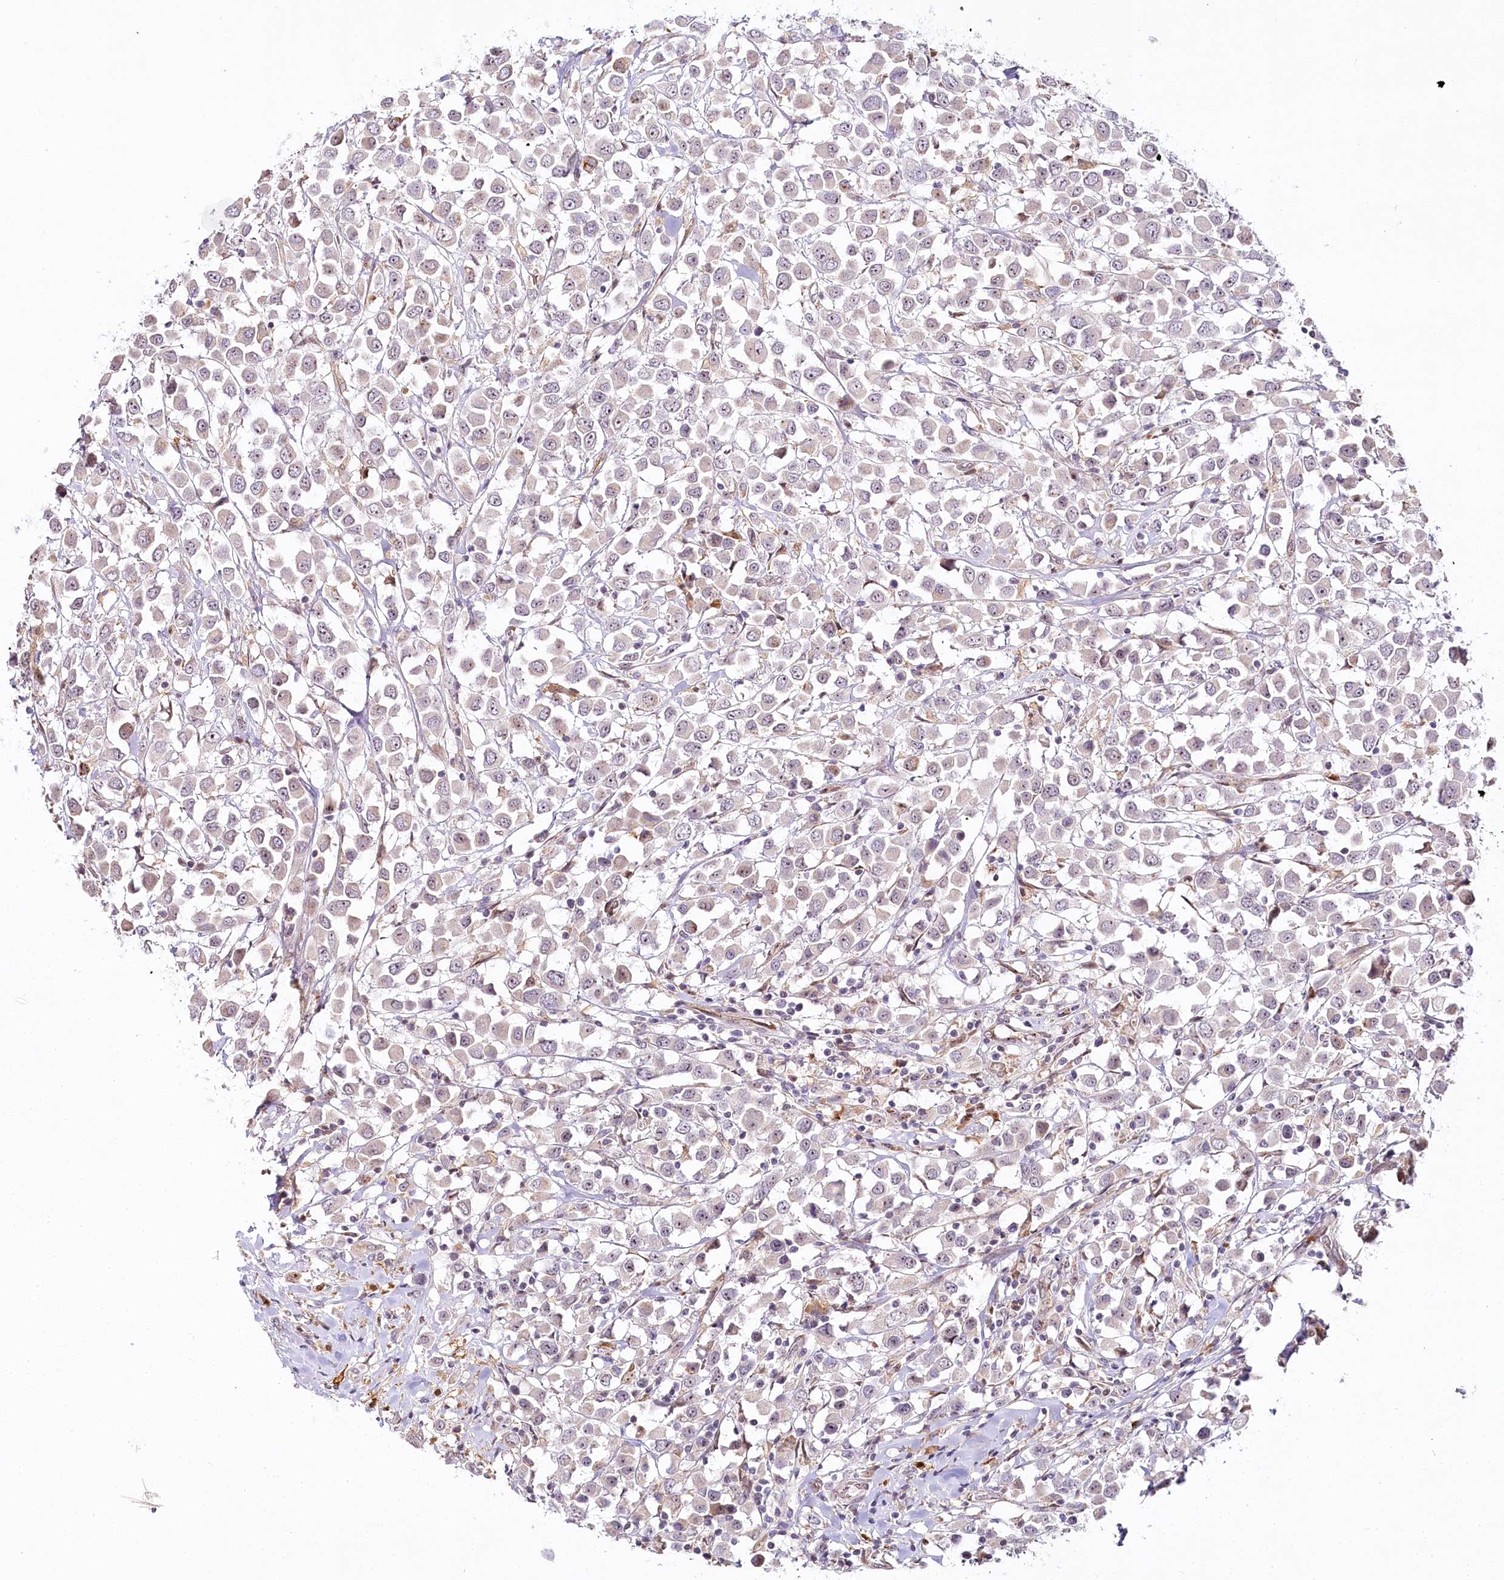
{"staining": {"intensity": "weak", "quantity": "<25%", "location": "cytoplasmic/membranous"}, "tissue": "breast cancer", "cell_type": "Tumor cells", "image_type": "cancer", "snomed": [{"axis": "morphology", "description": "Duct carcinoma"}, {"axis": "topography", "description": "Breast"}], "caption": "Tumor cells show no significant protein staining in breast intraductal carcinoma. (DAB (3,3'-diaminobenzidine) immunohistochemistry visualized using brightfield microscopy, high magnification).", "gene": "WDR36", "patient": {"sex": "female", "age": 61}}